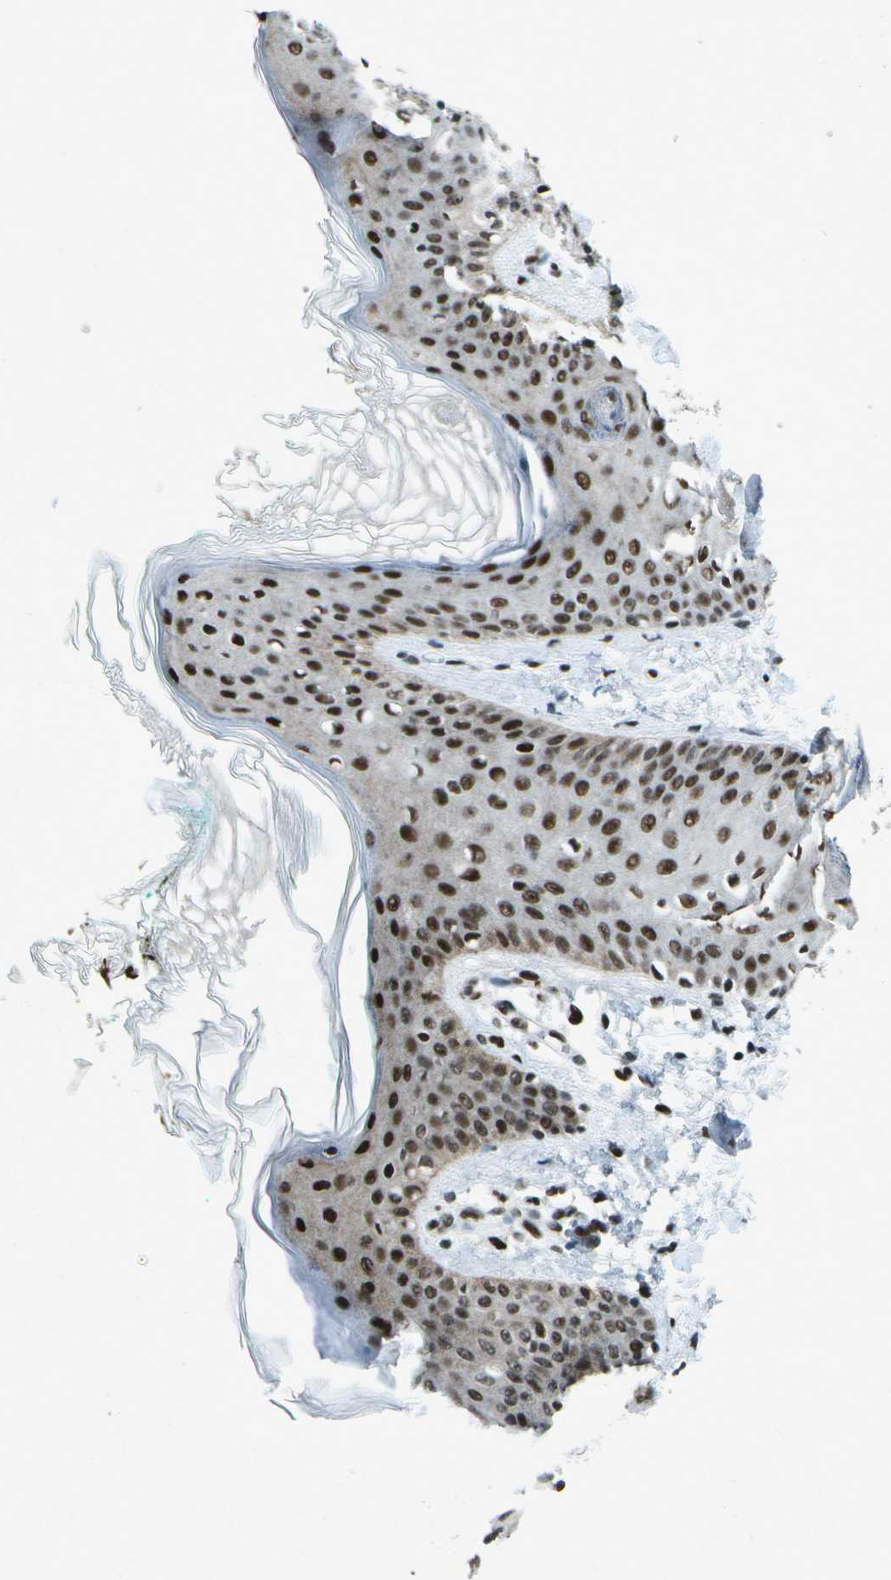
{"staining": {"intensity": "strong", "quantity": ">75%", "location": "nuclear"}, "tissue": "skin", "cell_type": "Fibroblasts", "image_type": "normal", "snomed": [{"axis": "morphology", "description": "Normal tissue, NOS"}, {"axis": "topography", "description": "Skin"}], "caption": "An immunohistochemistry image of unremarkable tissue is shown. Protein staining in brown shows strong nuclear positivity in skin within fibroblasts.", "gene": "MTA2", "patient": {"sex": "male", "age": 16}}